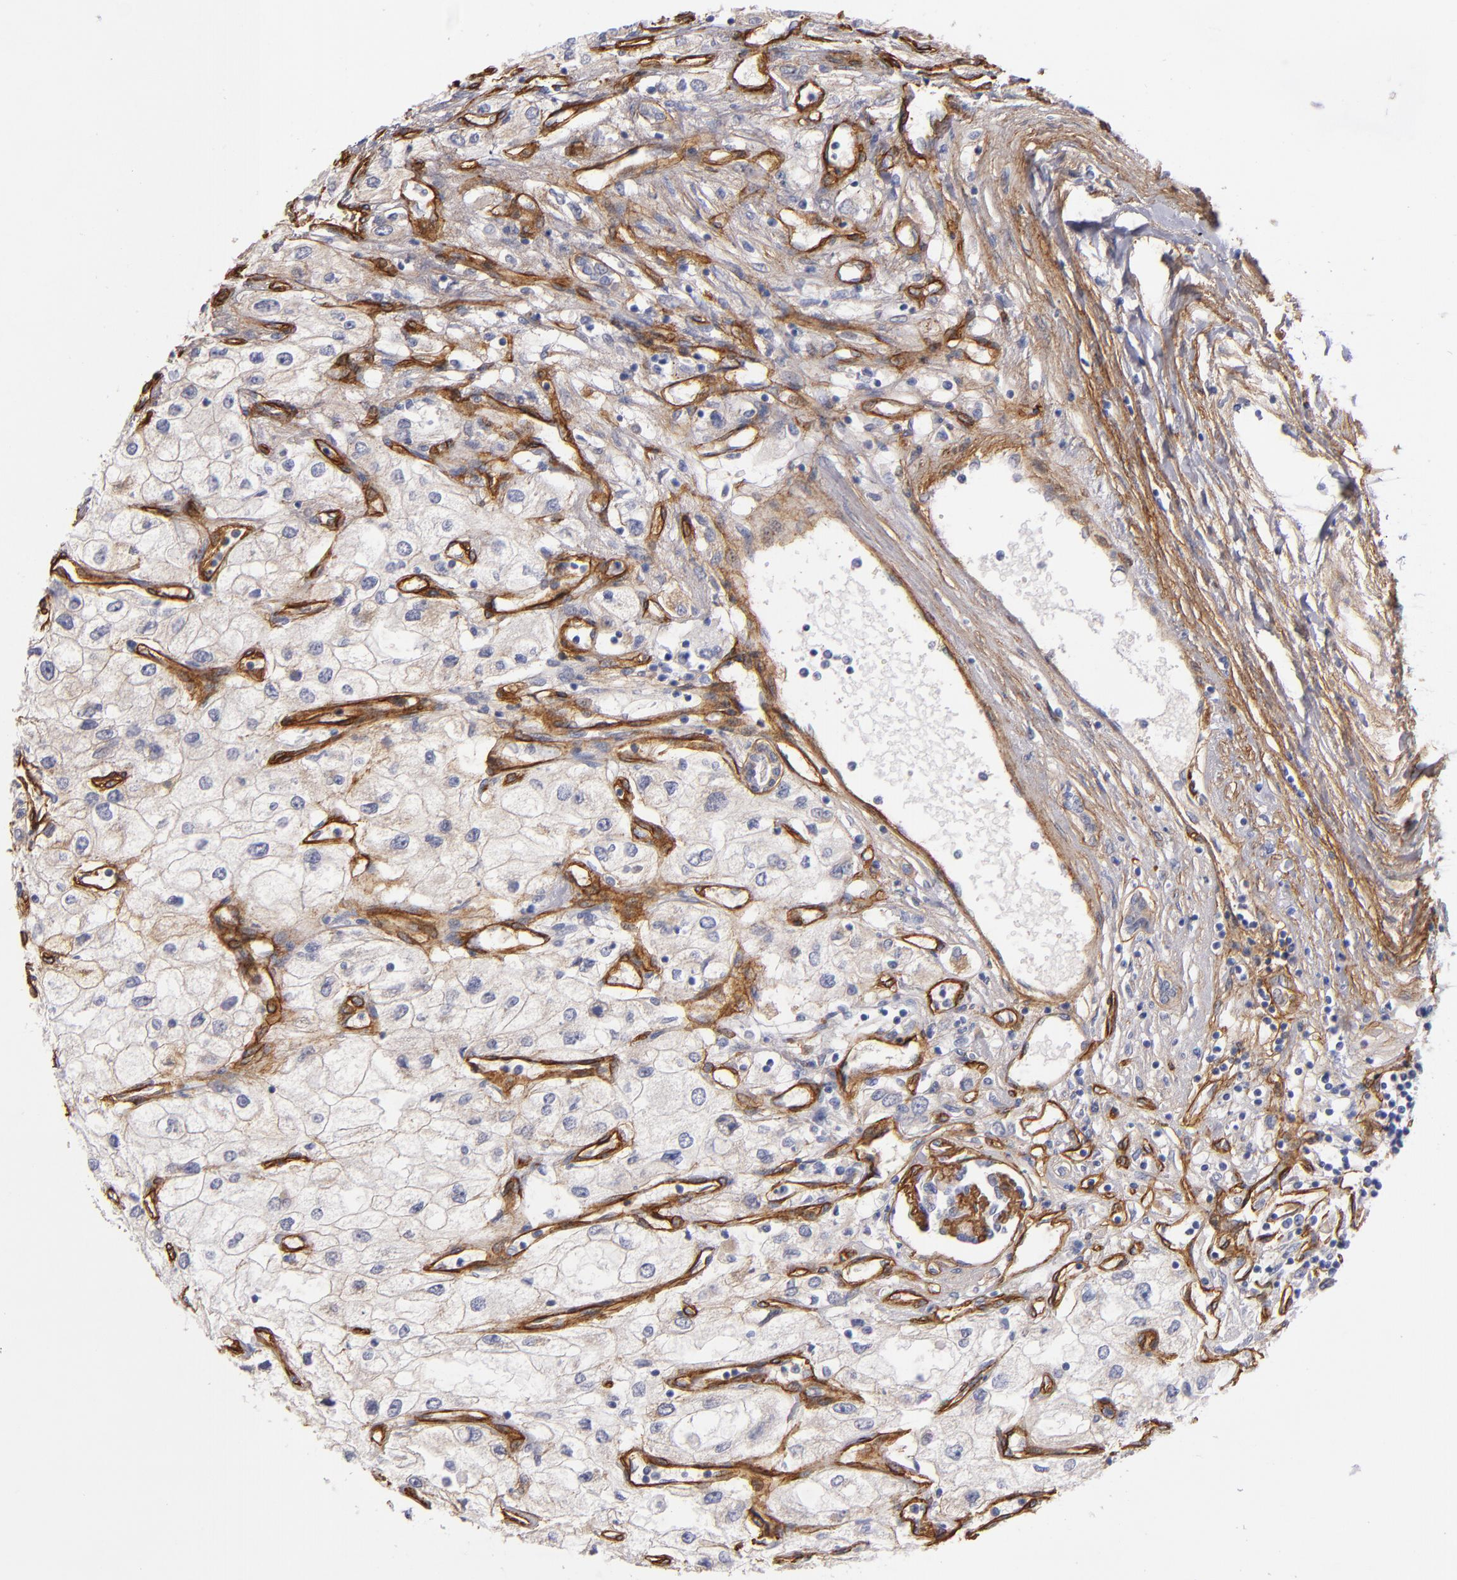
{"staining": {"intensity": "weak", "quantity": ">75%", "location": "cytoplasmic/membranous"}, "tissue": "renal cancer", "cell_type": "Tumor cells", "image_type": "cancer", "snomed": [{"axis": "morphology", "description": "Adenocarcinoma, NOS"}, {"axis": "topography", "description": "Kidney"}], "caption": "Renal cancer (adenocarcinoma) stained with DAB (3,3'-diaminobenzidine) immunohistochemistry exhibits low levels of weak cytoplasmic/membranous expression in approximately >75% of tumor cells.", "gene": "LAMC1", "patient": {"sex": "male", "age": 57}}